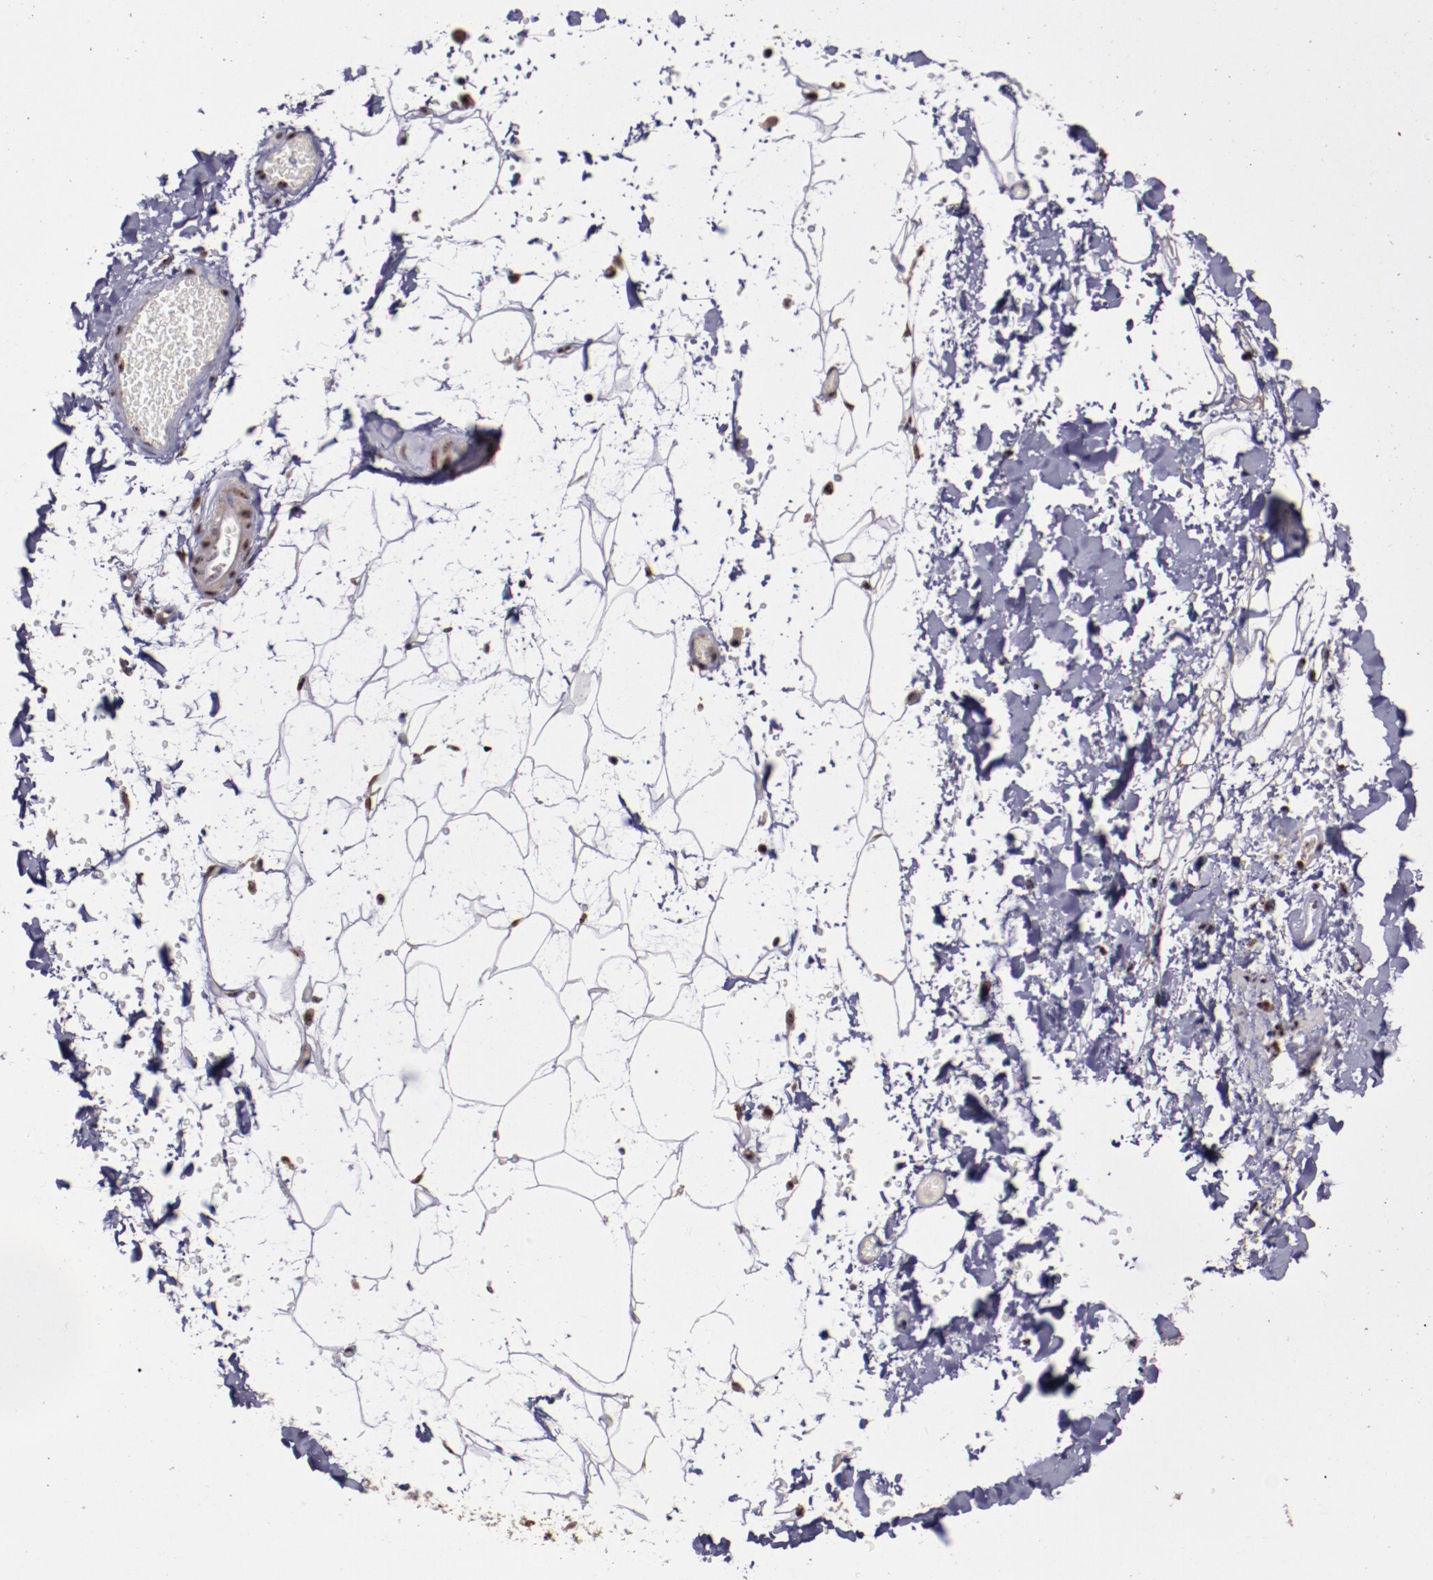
{"staining": {"intensity": "moderate", "quantity": ">75%", "location": "nuclear"}, "tissue": "adipose tissue", "cell_type": "Adipocytes", "image_type": "normal", "snomed": [{"axis": "morphology", "description": "Normal tissue, NOS"}, {"axis": "topography", "description": "Soft tissue"}], "caption": "The image shows a brown stain indicating the presence of a protein in the nuclear of adipocytes in adipose tissue. Ihc stains the protein of interest in brown and the nuclei are stained blue.", "gene": "CECR2", "patient": {"sex": "male", "age": 72}}